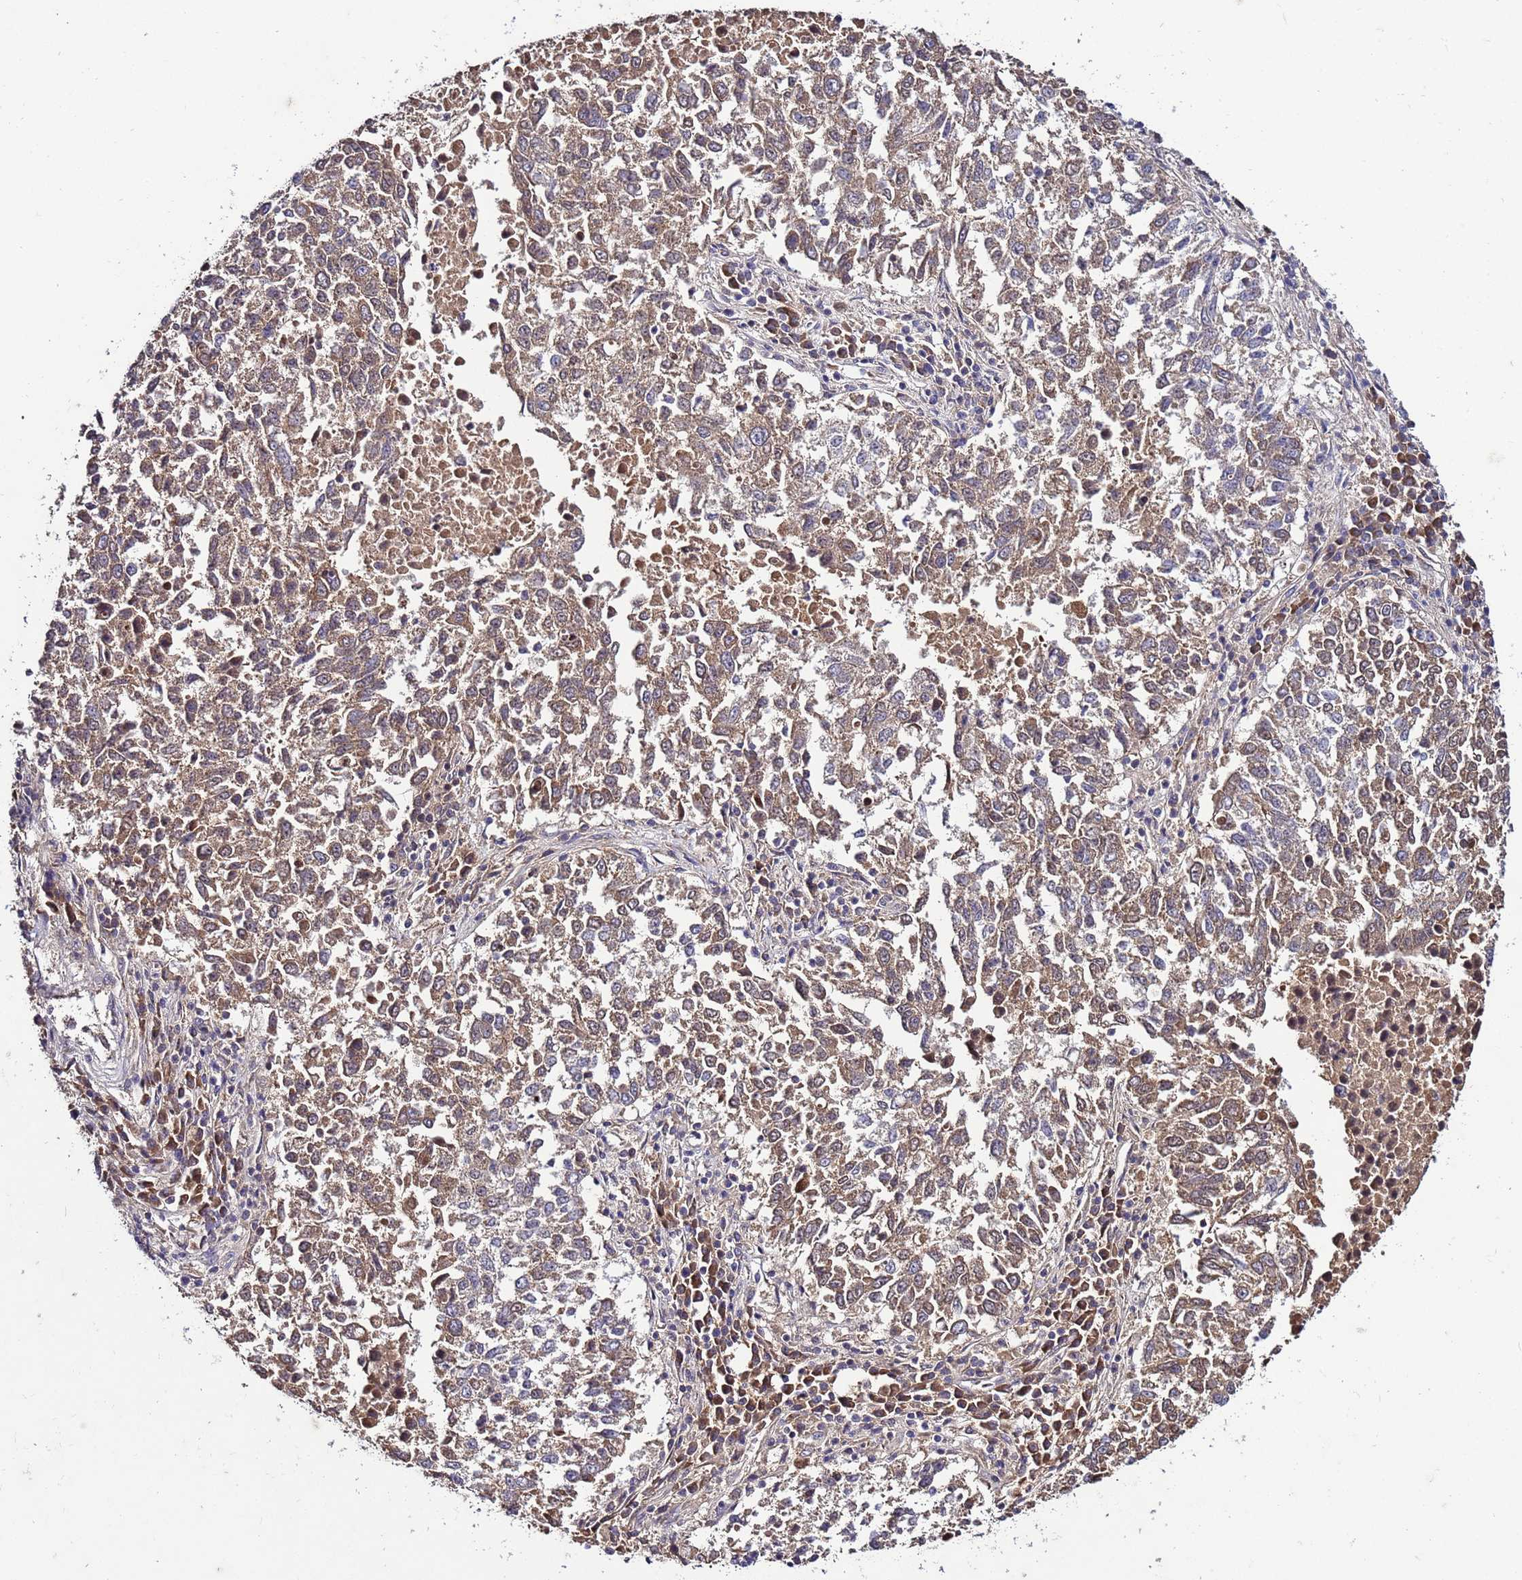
{"staining": {"intensity": "weak", "quantity": ">75%", "location": "cytoplasmic/membranous"}, "tissue": "lung cancer", "cell_type": "Tumor cells", "image_type": "cancer", "snomed": [{"axis": "morphology", "description": "Squamous cell carcinoma, NOS"}, {"axis": "topography", "description": "Lung"}], "caption": "DAB immunohistochemical staining of human squamous cell carcinoma (lung) exhibits weak cytoplasmic/membranous protein expression in approximately >75% of tumor cells.", "gene": "GSPT2", "patient": {"sex": "male", "age": 73}}